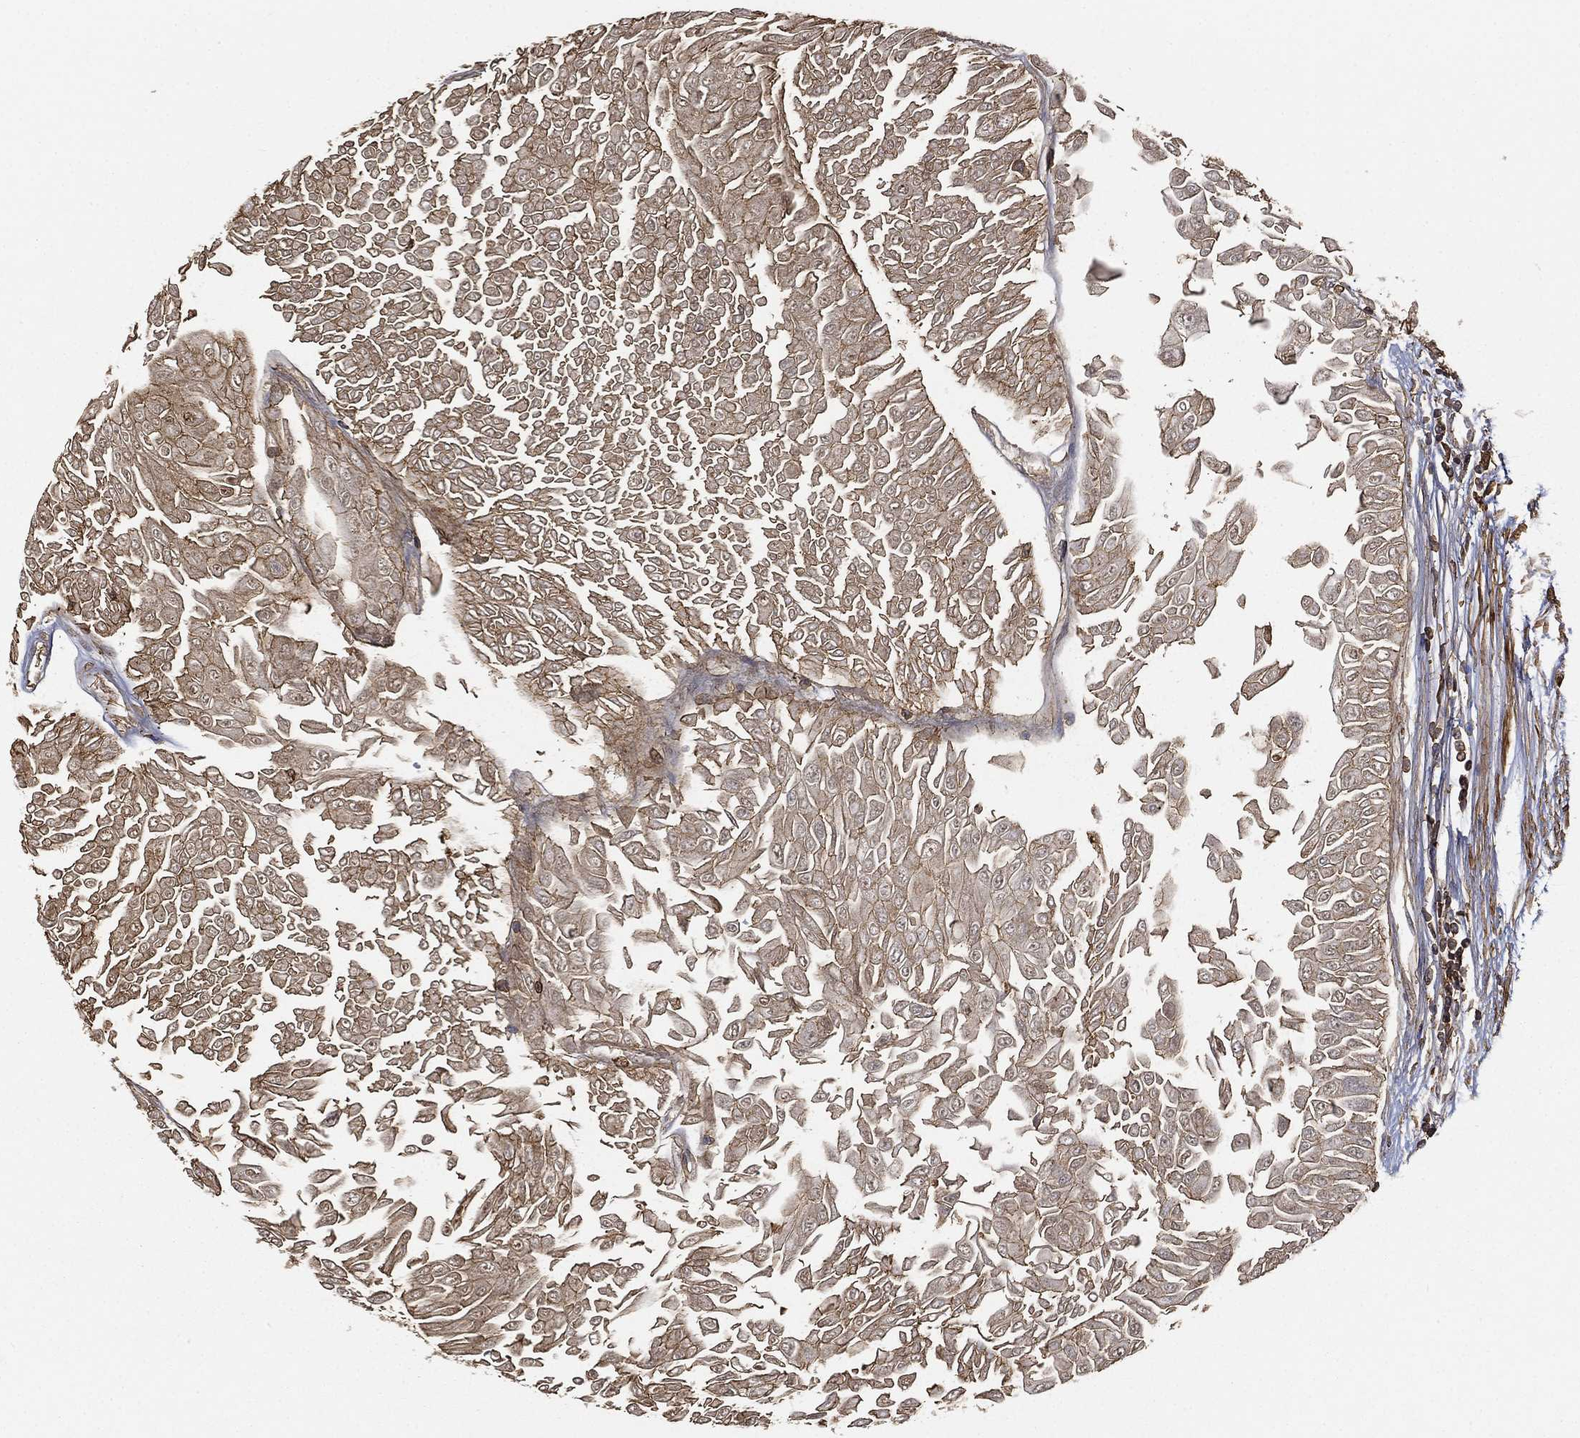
{"staining": {"intensity": "moderate", "quantity": ">75%", "location": "cytoplasmic/membranous"}, "tissue": "urothelial cancer", "cell_type": "Tumor cells", "image_type": "cancer", "snomed": [{"axis": "morphology", "description": "Urothelial carcinoma, Low grade"}, {"axis": "topography", "description": "Urinary bladder"}], "caption": "Immunohistochemical staining of human low-grade urothelial carcinoma reveals medium levels of moderate cytoplasmic/membranous positivity in about >75% of tumor cells.", "gene": "CRYL1", "patient": {"sex": "male", "age": 67}}